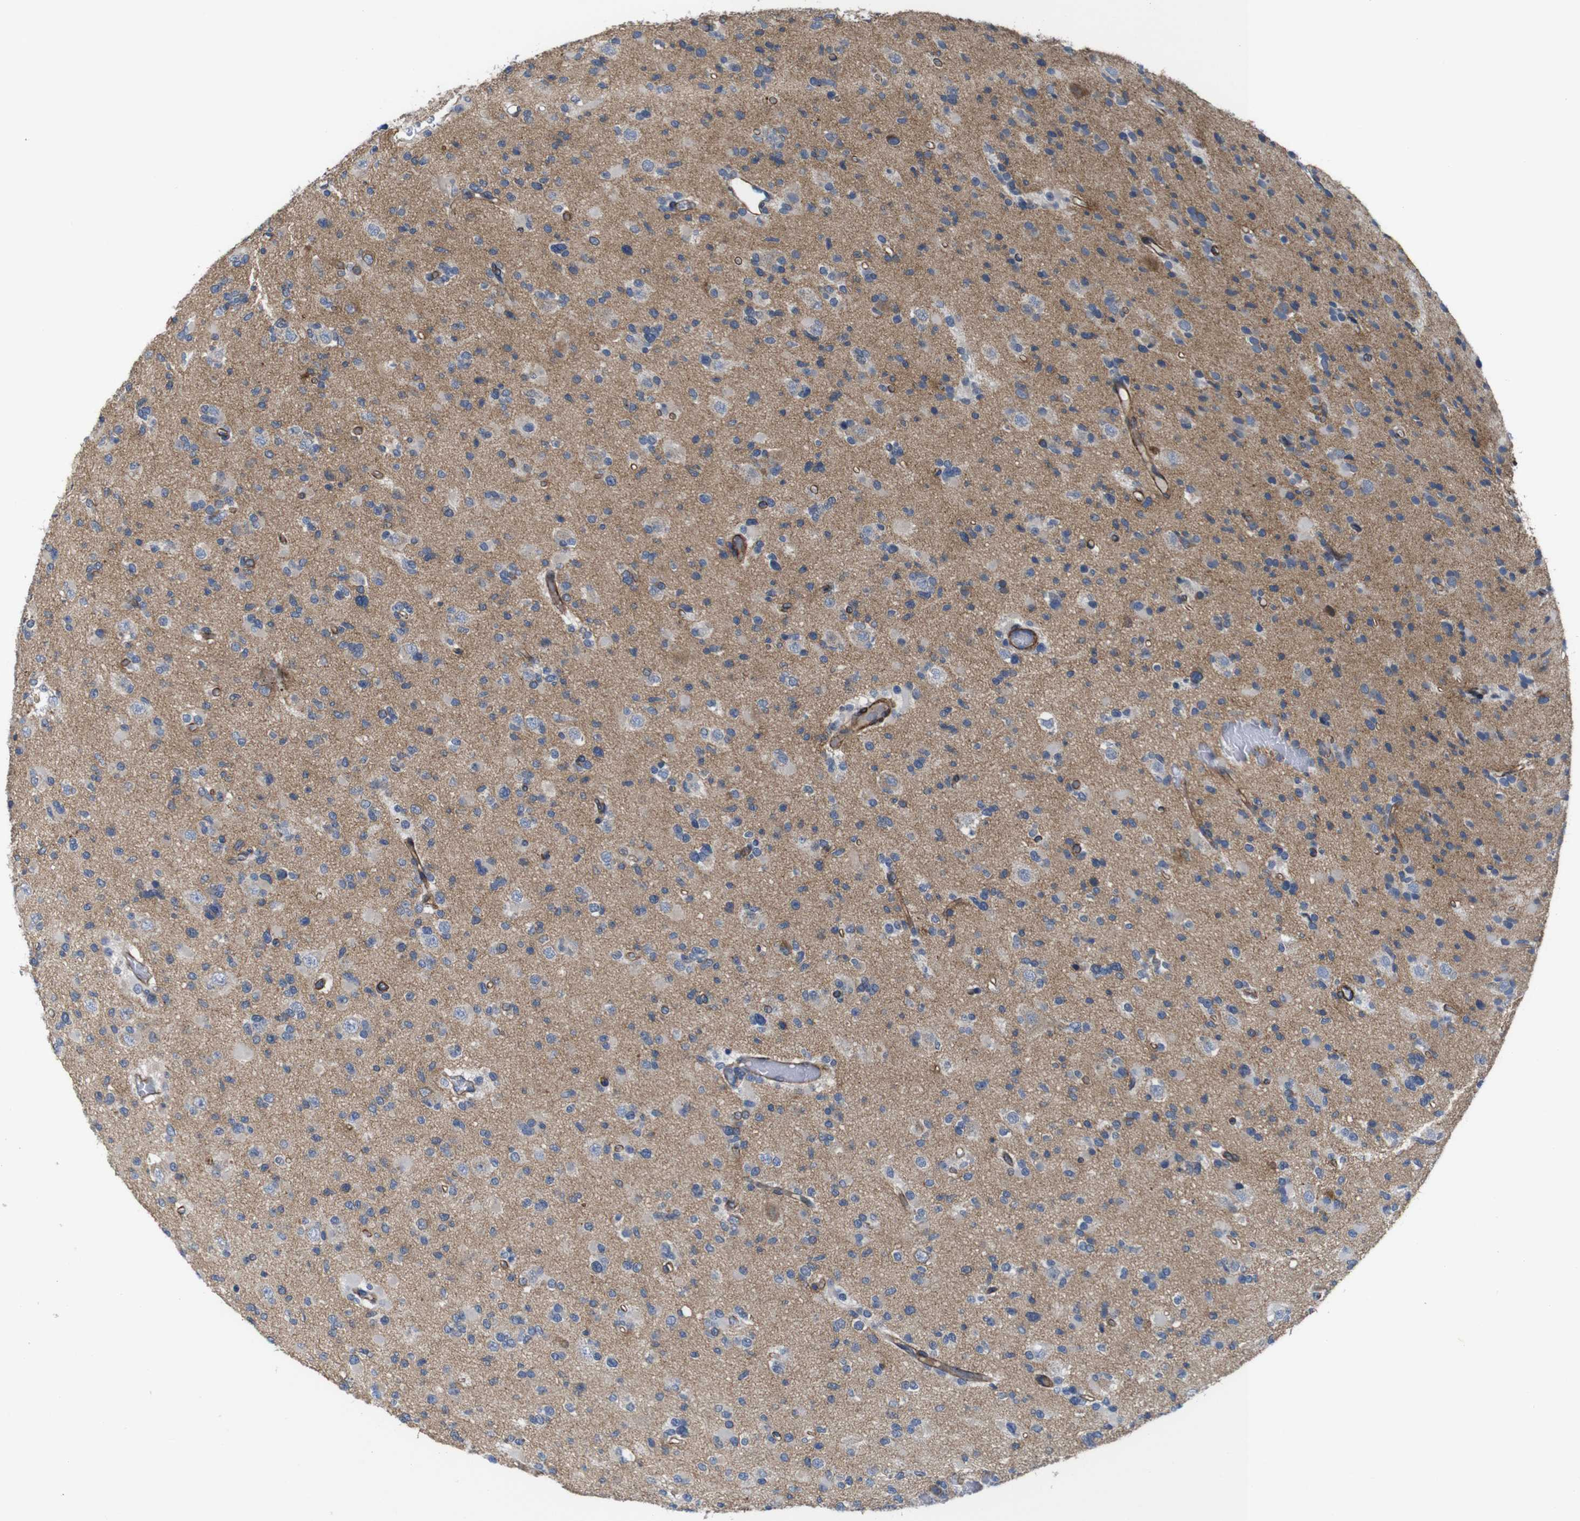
{"staining": {"intensity": "negative", "quantity": "none", "location": "none"}, "tissue": "glioma", "cell_type": "Tumor cells", "image_type": "cancer", "snomed": [{"axis": "morphology", "description": "Glioma, malignant, Low grade"}, {"axis": "topography", "description": "Brain"}], "caption": "Low-grade glioma (malignant) was stained to show a protein in brown. There is no significant positivity in tumor cells. (DAB IHC with hematoxylin counter stain).", "gene": "GGT7", "patient": {"sex": "female", "age": 22}}